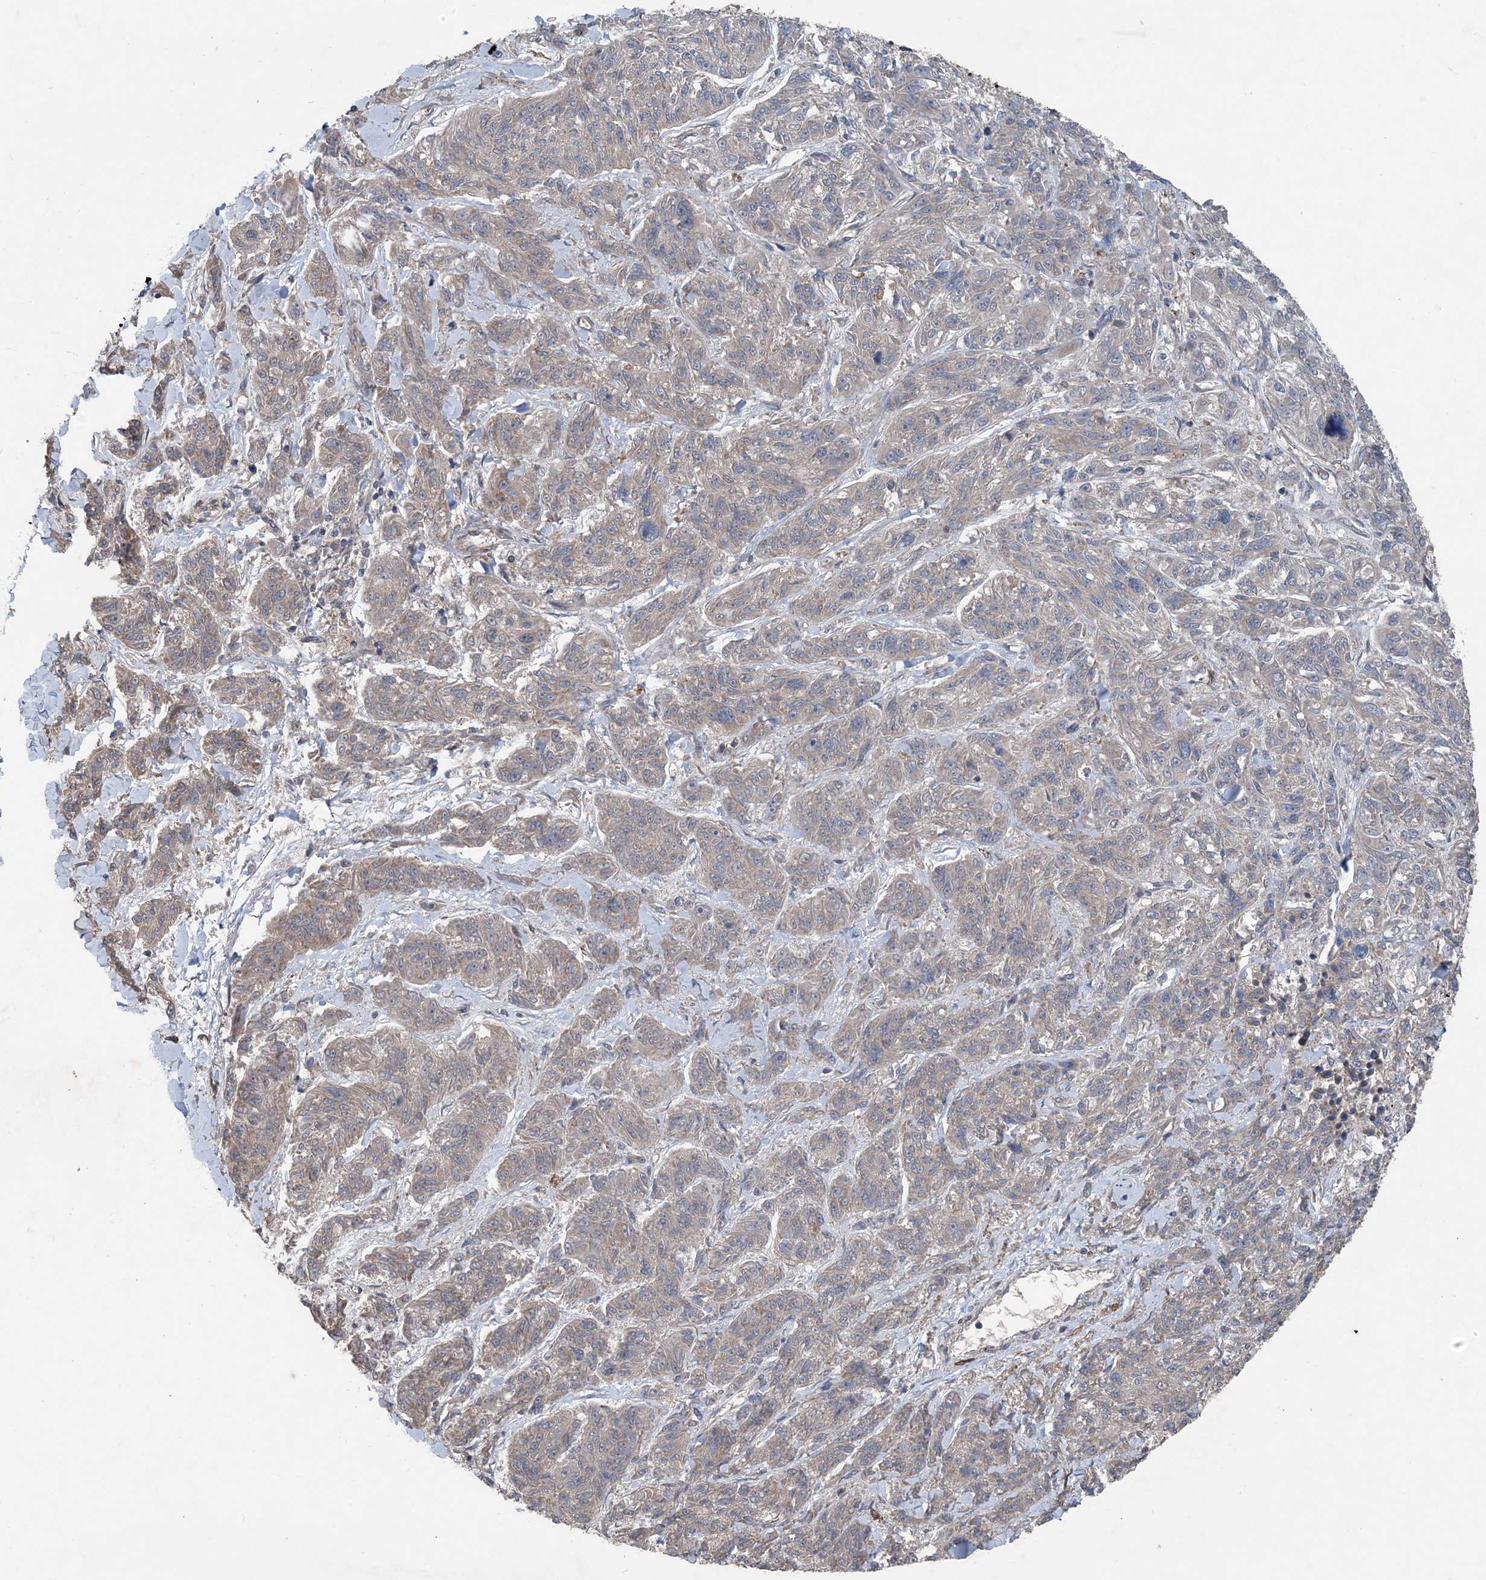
{"staining": {"intensity": "negative", "quantity": "none", "location": "none"}, "tissue": "melanoma", "cell_type": "Tumor cells", "image_type": "cancer", "snomed": [{"axis": "morphology", "description": "Malignant melanoma, NOS"}, {"axis": "topography", "description": "Skin"}], "caption": "An image of human melanoma is negative for staining in tumor cells. Nuclei are stained in blue.", "gene": "MYO9B", "patient": {"sex": "male", "age": 53}}